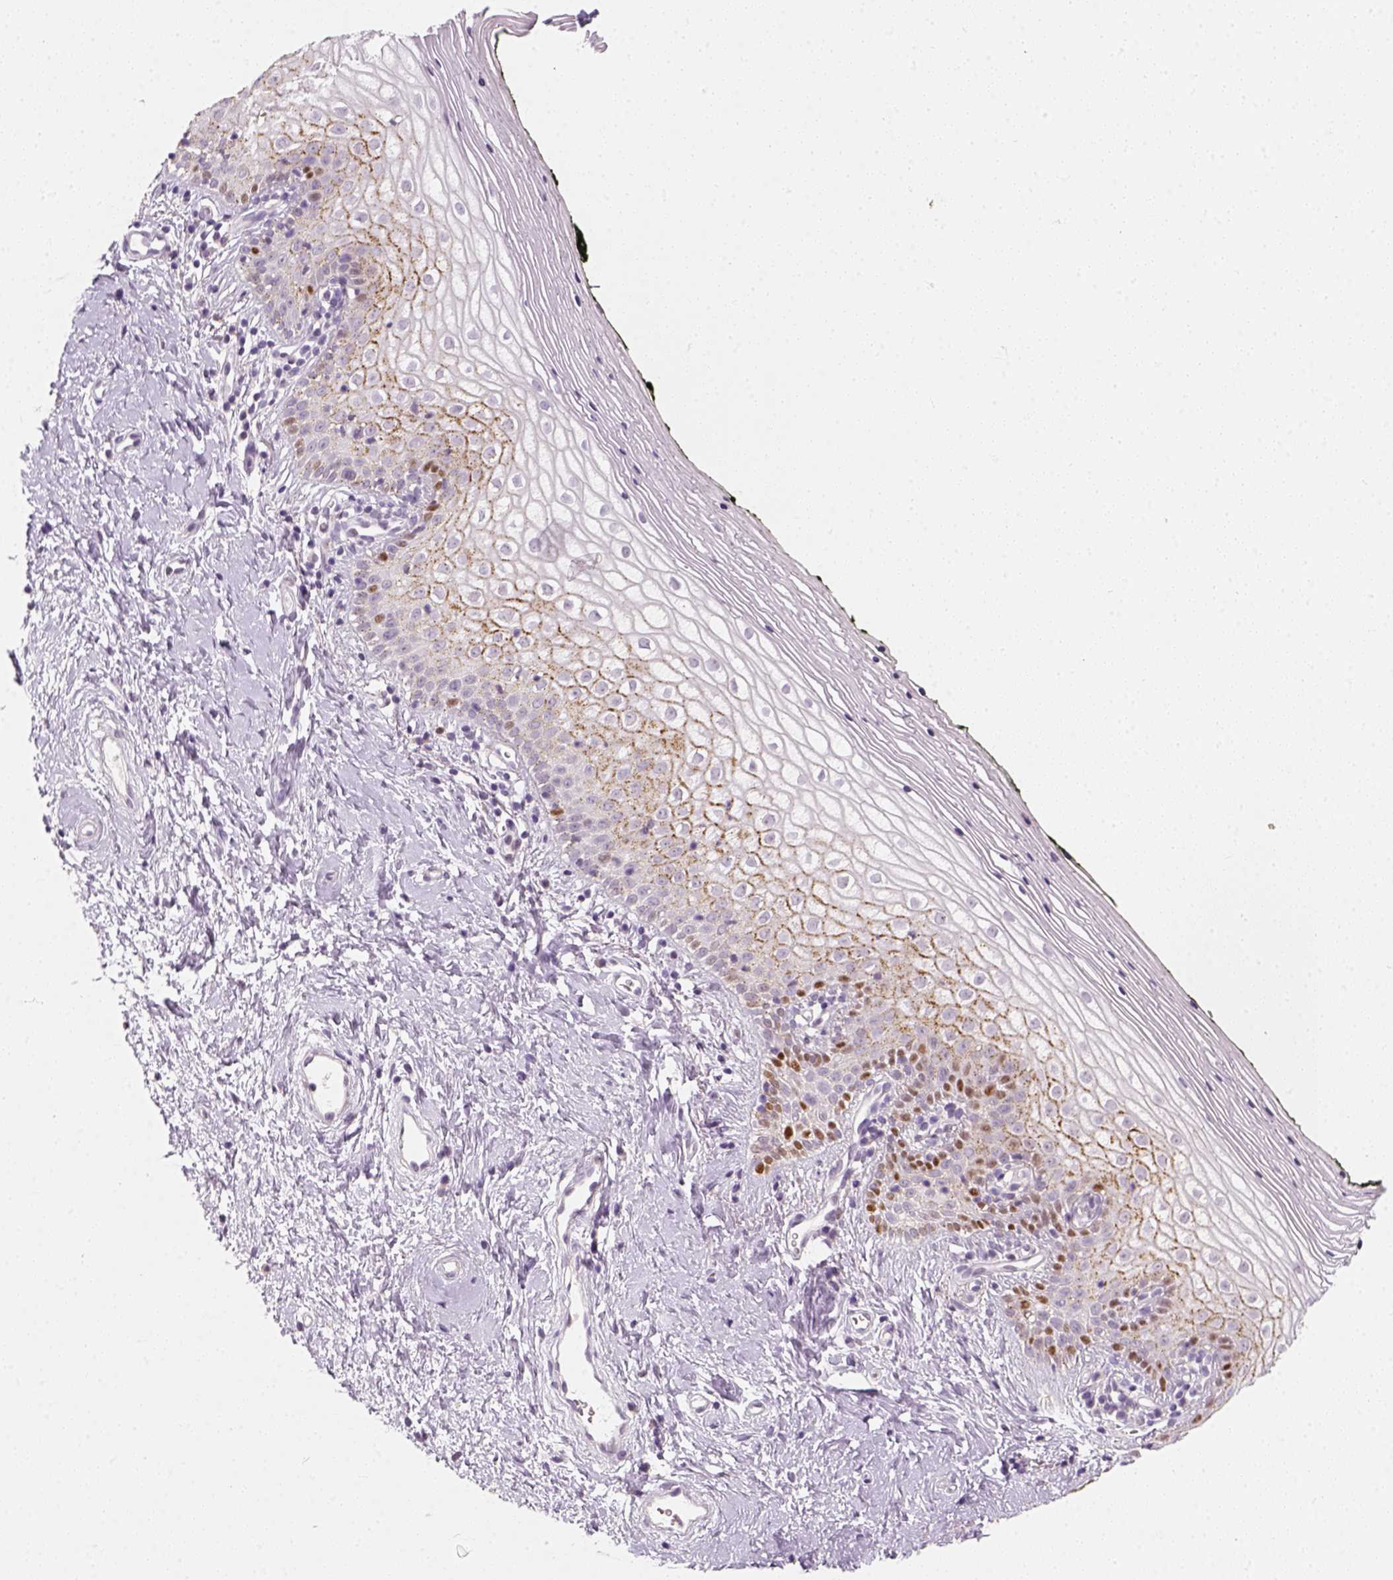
{"staining": {"intensity": "negative", "quantity": "none", "location": "none"}, "tissue": "vagina", "cell_type": "Squamous epithelial cells", "image_type": "normal", "snomed": [{"axis": "morphology", "description": "Normal tissue, NOS"}, {"axis": "topography", "description": "Vagina"}], "caption": "Micrograph shows no significant protein positivity in squamous epithelial cells of unremarkable vagina. Brightfield microscopy of IHC stained with DAB (brown) and hematoxylin (blue), captured at high magnification.", "gene": "TP53", "patient": {"sex": "female", "age": 47}}